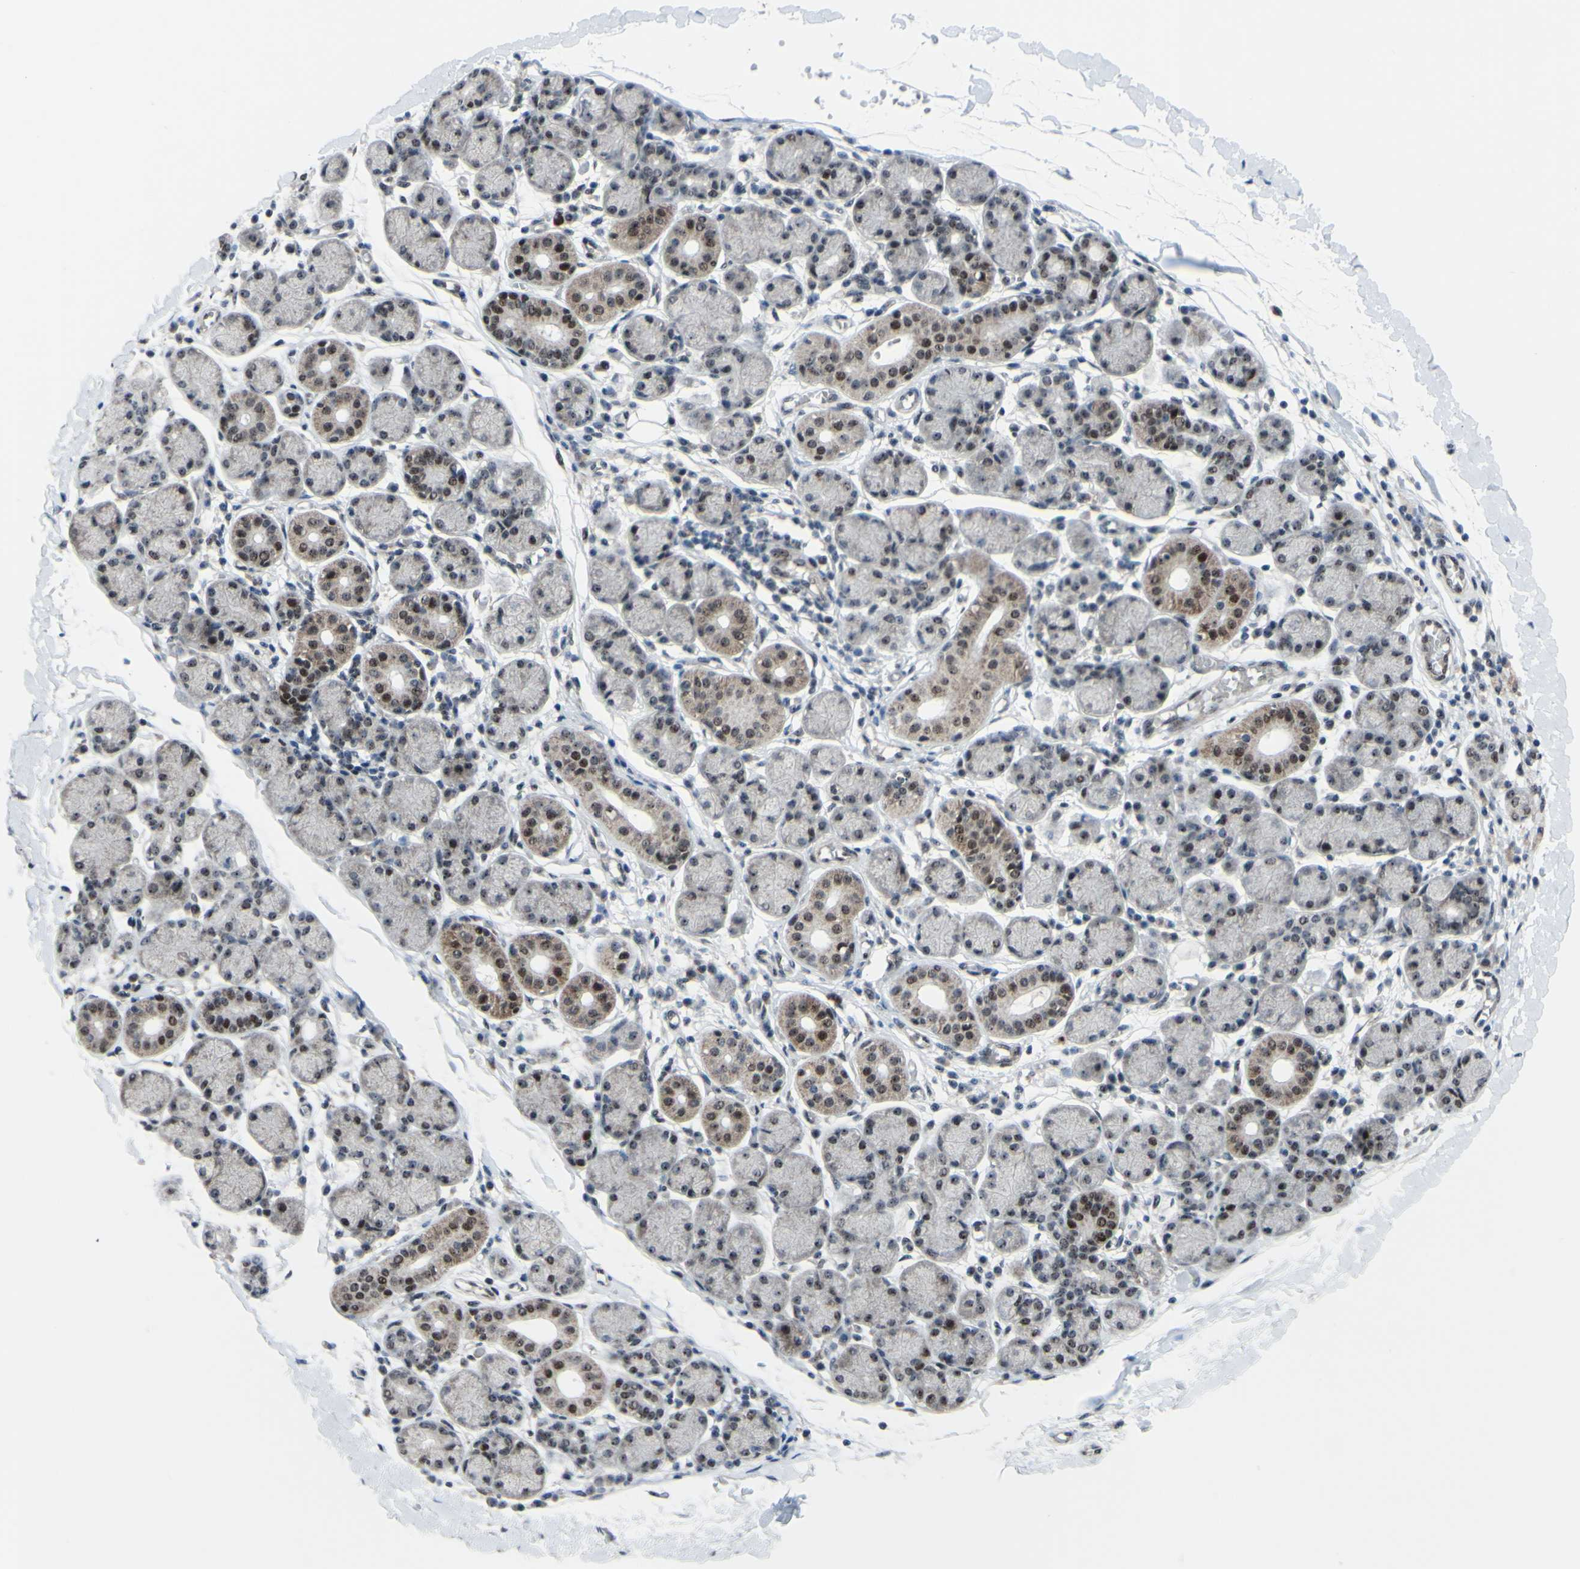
{"staining": {"intensity": "moderate", "quantity": "25%-75%", "location": "cytoplasmic/membranous,nuclear"}, "tissue": "salivary gland", "cell_type": "Glandular cells", "image_type": "normal", "snomed": [{"axis": "morphology", "description": "Normal tissue, NOS"}, {"axis": "topography", "description": "Salivary gland"}], "caption": "The micrograph reveals immunohistochemical staining of benign salivary gland. There is moderate cytoplasmic/membranous,nuclear expression is seen in approximately 25%-75% of glandular cells.", "gene": "POLR1A", "patient": {"sex": "female", "age": 24}}